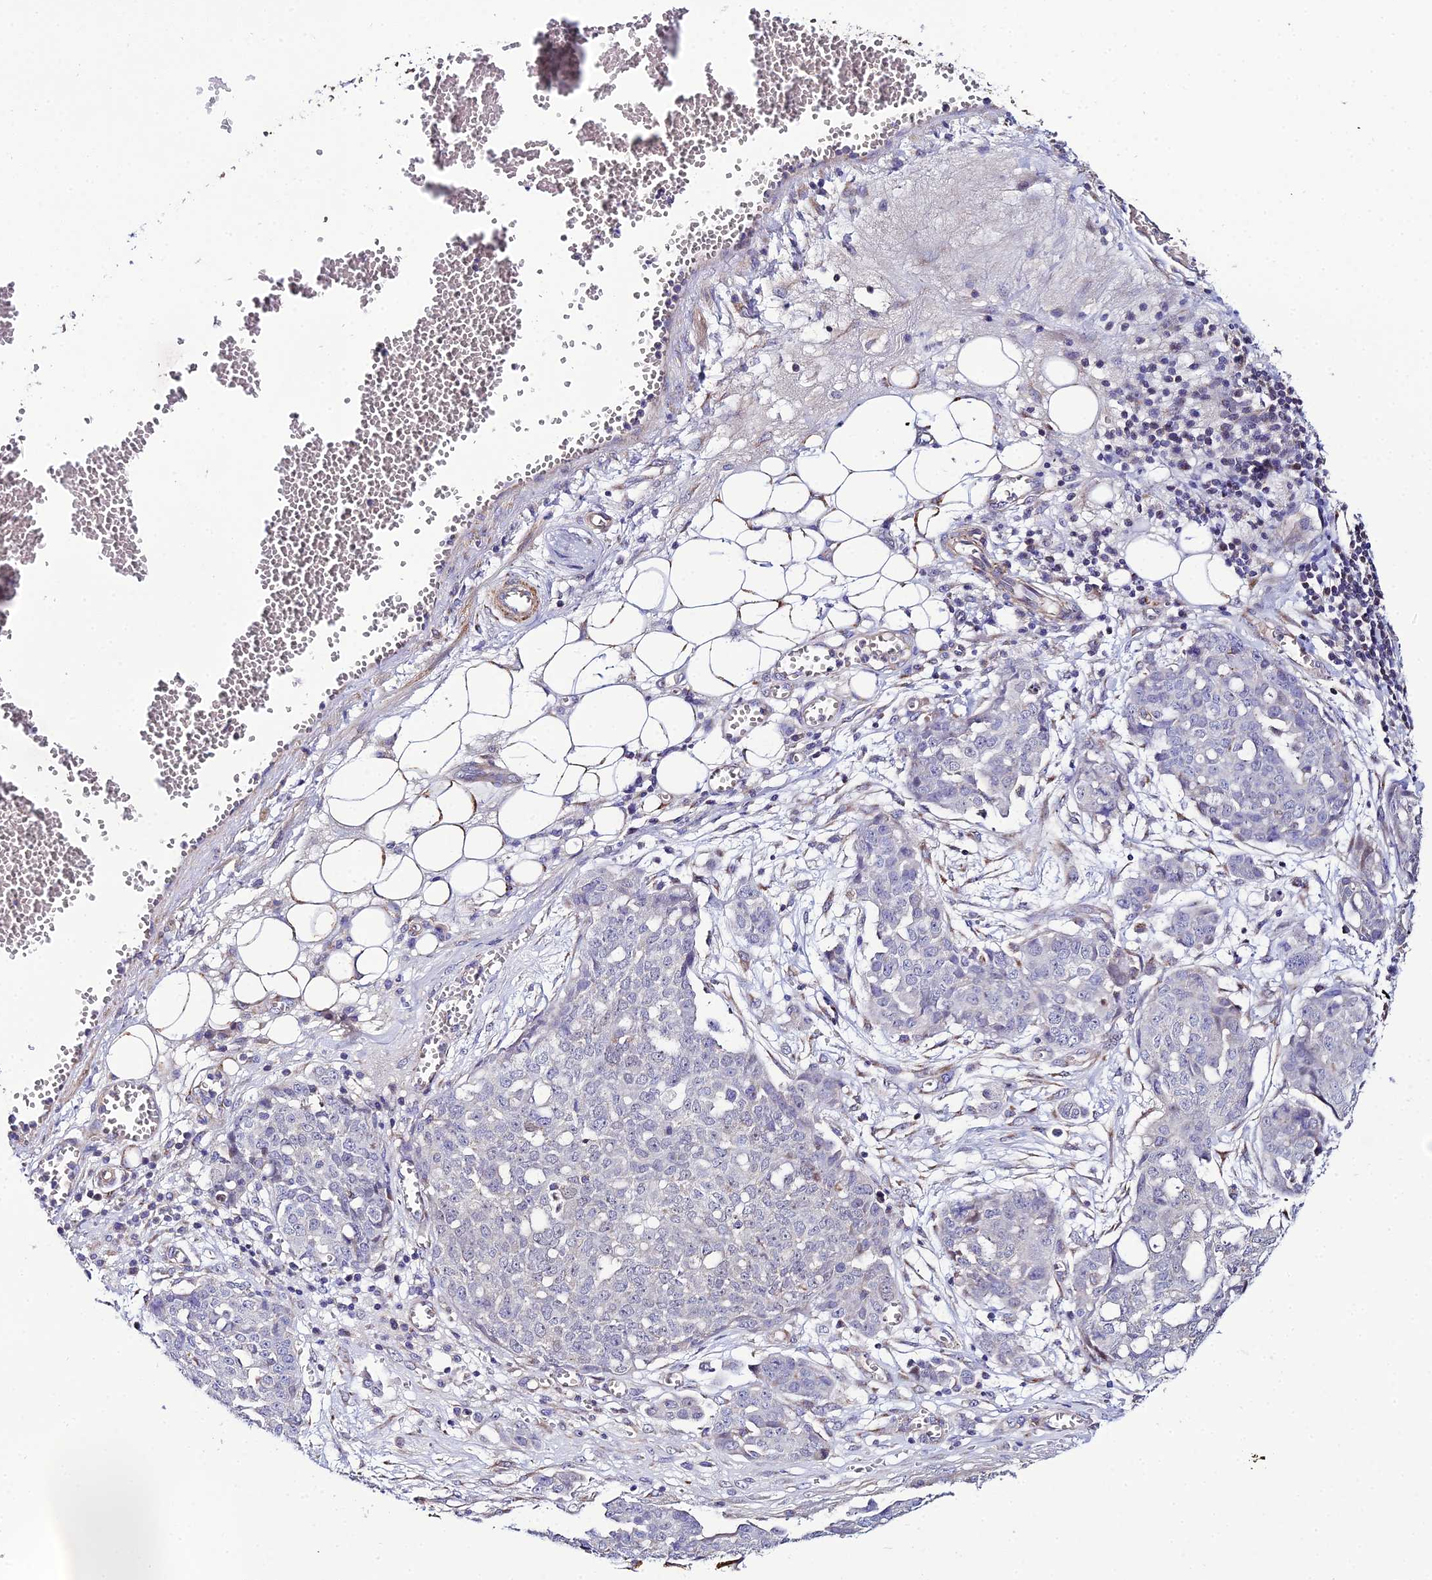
{"staining": {"intensity": "negative", "quantity": "none", "location": "none"}, "tissue": "ovarian cancer", "cell_type": "Tumor cells", "image_type": "cancer", "snomed": [{"axis": "morphology", "description": "Cystadenocarcinoma, serous, NOS"}, {"axis": "topography", "description": "Soft tissue"}, {"axis": "topography", "description": "Ovary"}], "caption": "There is no significant positivity in tumor cells of ovarian serous cystadenocarcinoma.", "gene": "ACOT2", "patient": {"sex": "female", "age": 57}}